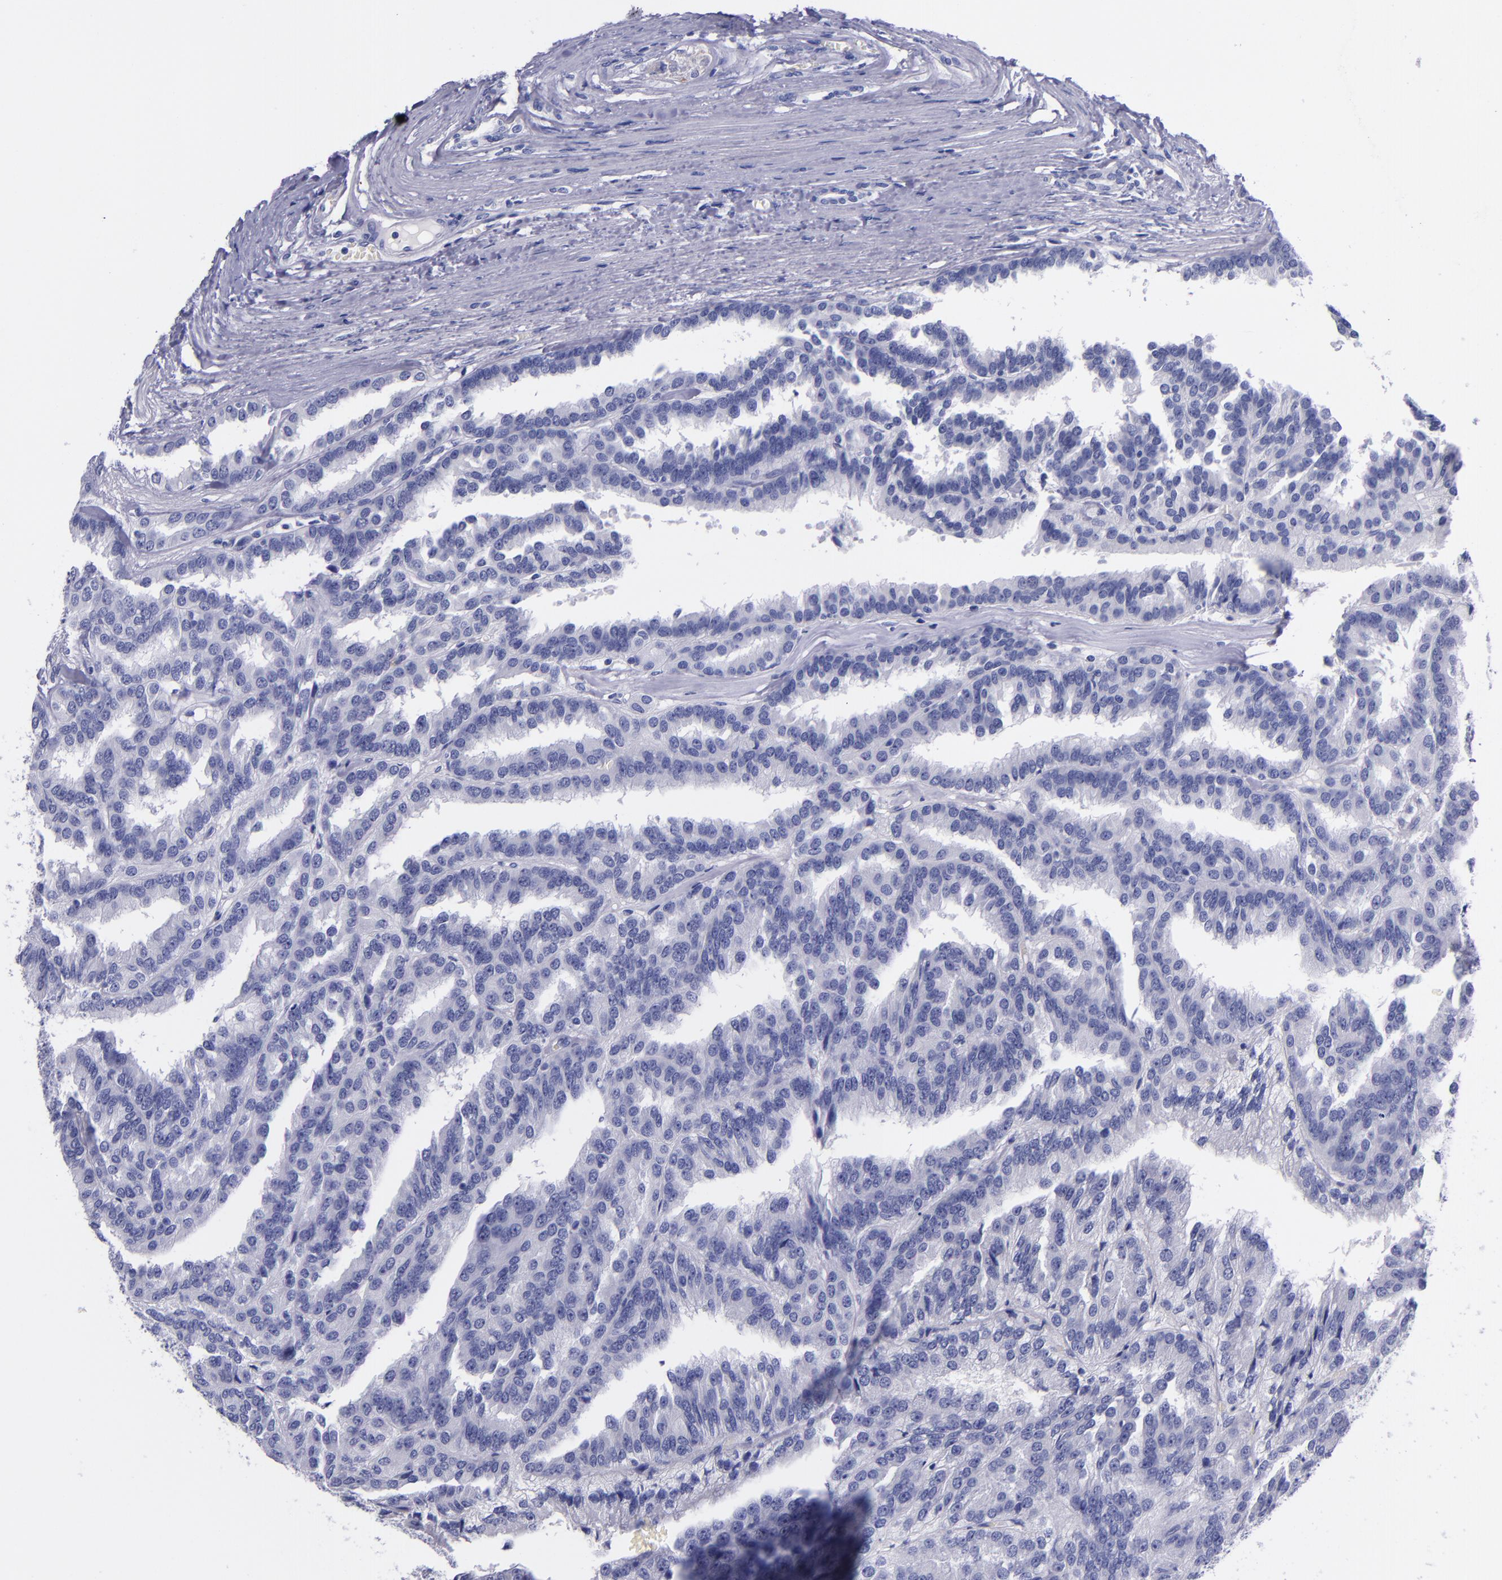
{"staining": {"intensity": "negative", "quantity": "none", "location": "none"}, "tissue": "renal cancer", "cell_type": "Tumor cells", "image_type": "cancer", "snomed": [{"axis": "morphology", "description": "Adenocarcinoma, NOS"}, {"axis": "topography", "description": "Kidney"}], "caption": "Immunohistochemistry (IHC) image of renal cancer stained for a protein (brown), which reveals no expression in tumor cells.", "gene": "SV2A", "patient": {"sex": "male", "age": 46}}